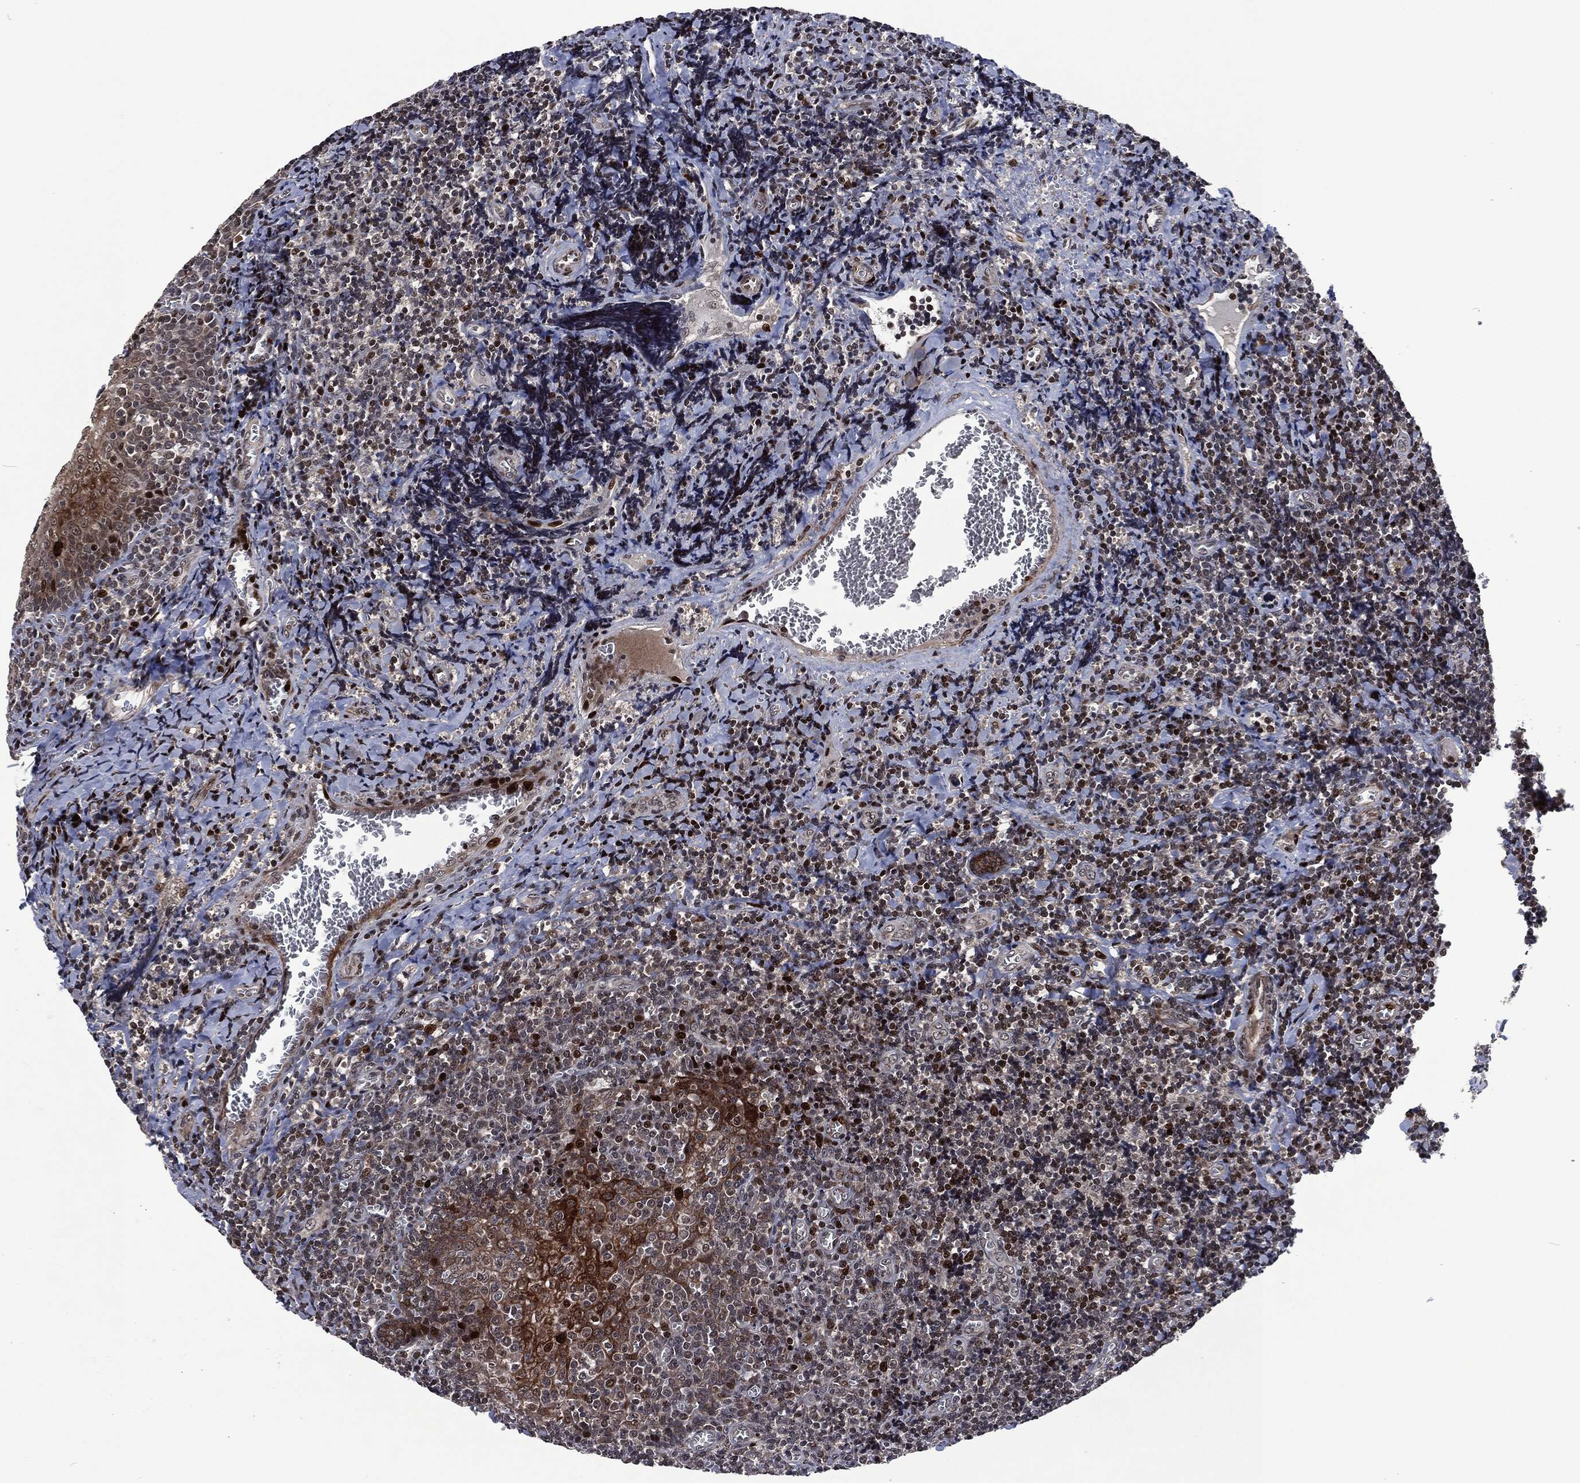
{"staining": {"intensity": "strong", "quantity": "<25%", "location": "nuclear"}, "tissue": "tonsil", "cell_type": "Germinal center cells", "image_type": "normal", "snomed": [{"axis": "morphology", "description": "Normal tissue, NOS"}, {"axis": "morphology", "description": "Inflammation, NOS"}, {"axis": "topography", "description": "Tonsil"}], "caption": "This micrograph demonstrates immunohistochemistry staining of benign human tonsil, with medium strong nuclear staining in about <25% of germinal center cells.", "gene": "EGFR", "patient": {"sex": "female", "age": 31}}